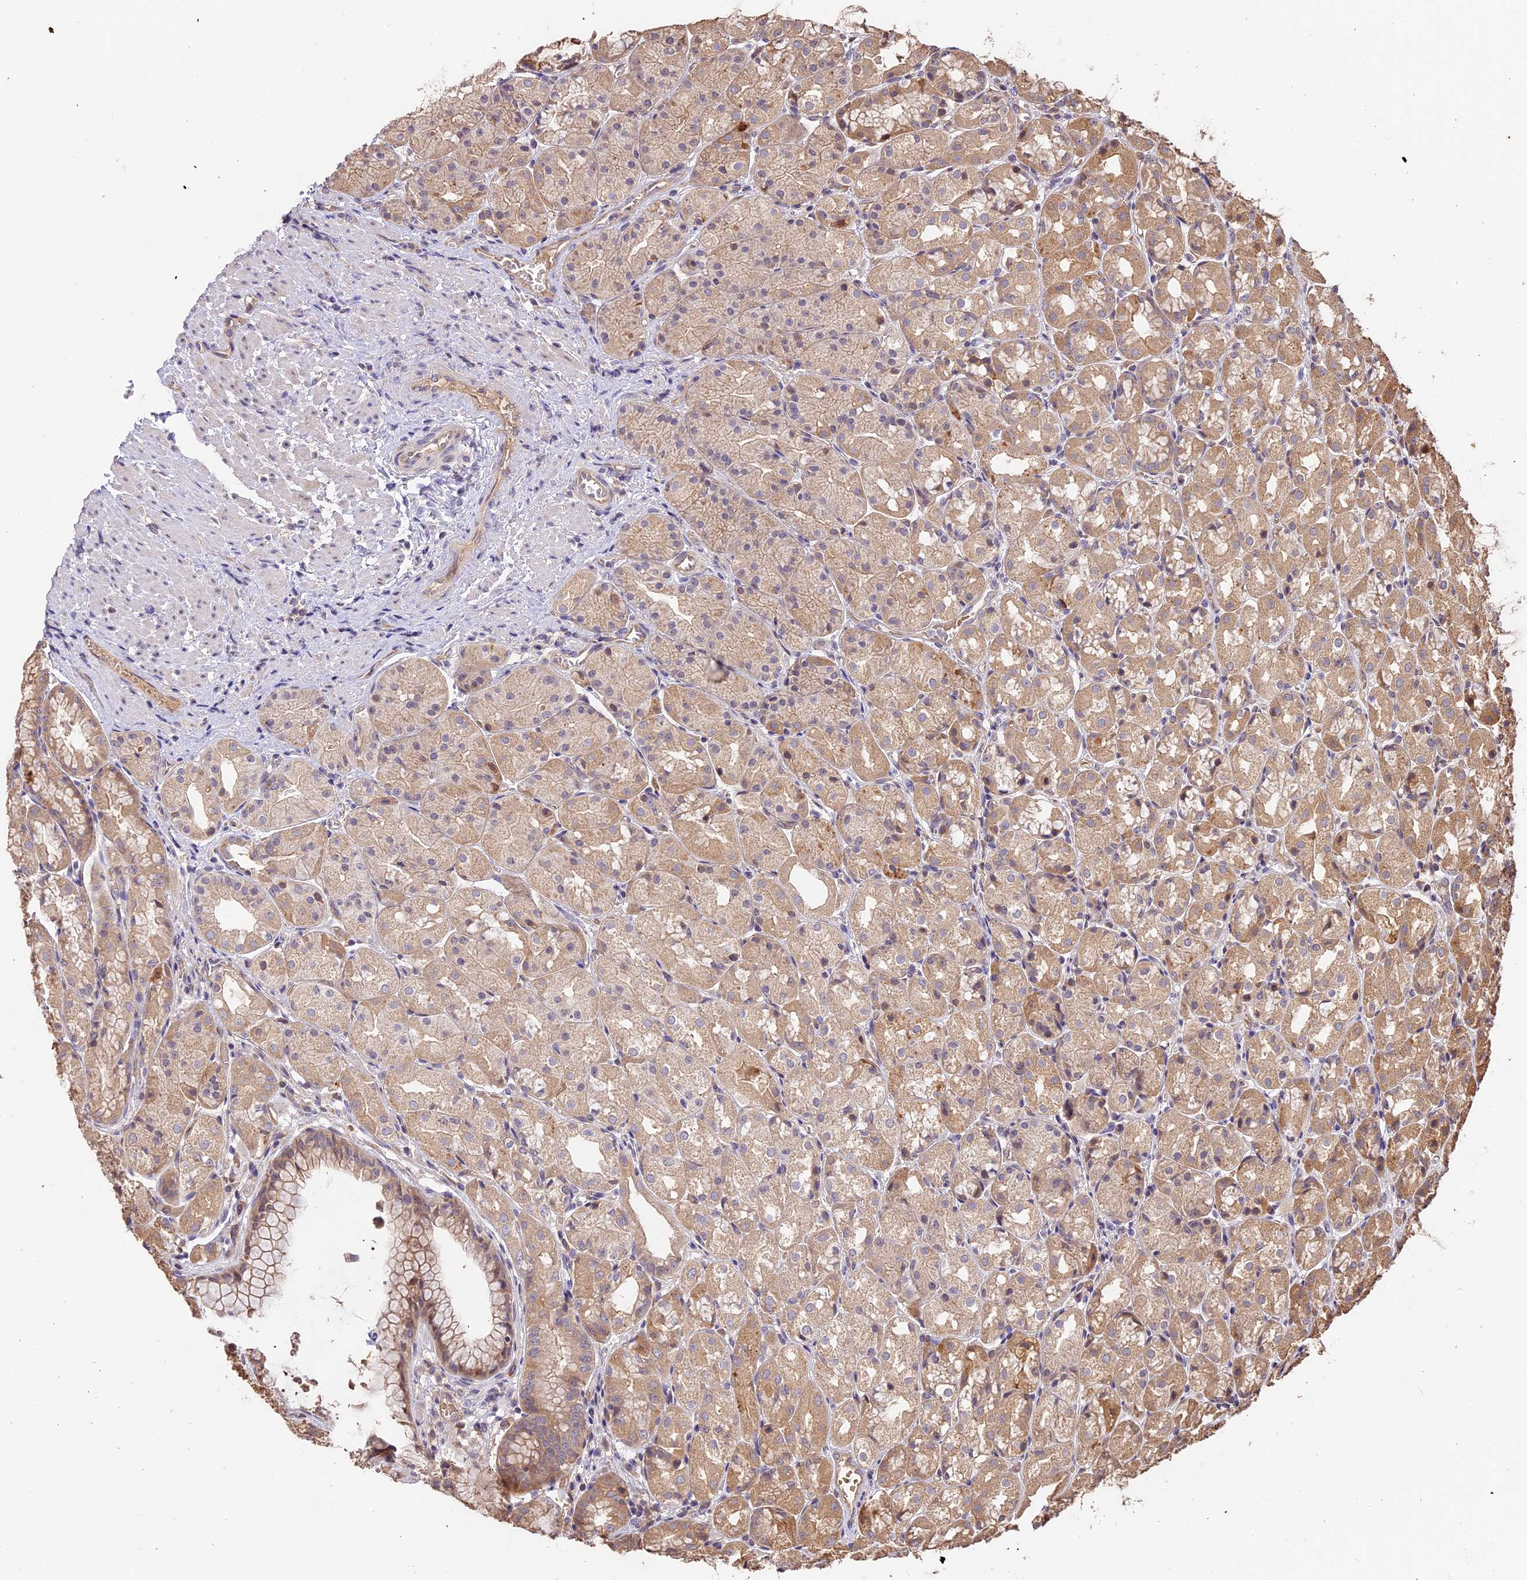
{"staining": {"intensity": "moderate", "quantity": ">75%", "location": "cytoplasmic/membranous"}, "tissue": "stomach", "cell_type": "Glandular cells", "image_type": "normal", "snomed": [{"axis": "morphology", "description": "Normal tissue, NOS"}, {"axis": "topography", "description": "Stomach, upper"}], "caption": "DAB (3,3'-diaminobenzidine) immunohistochemical staining of unremarkable stomach reveals moderate cytoplasmic/membranous protein positivity in approximately >75% of glandular cells. The staining was performed using DAB, with brown indicating positive protein expression. Nuclei are stained blue with hematoxylin.", "gene": "PPP1R37", "patient": {"sex": "male", "age": 72}}